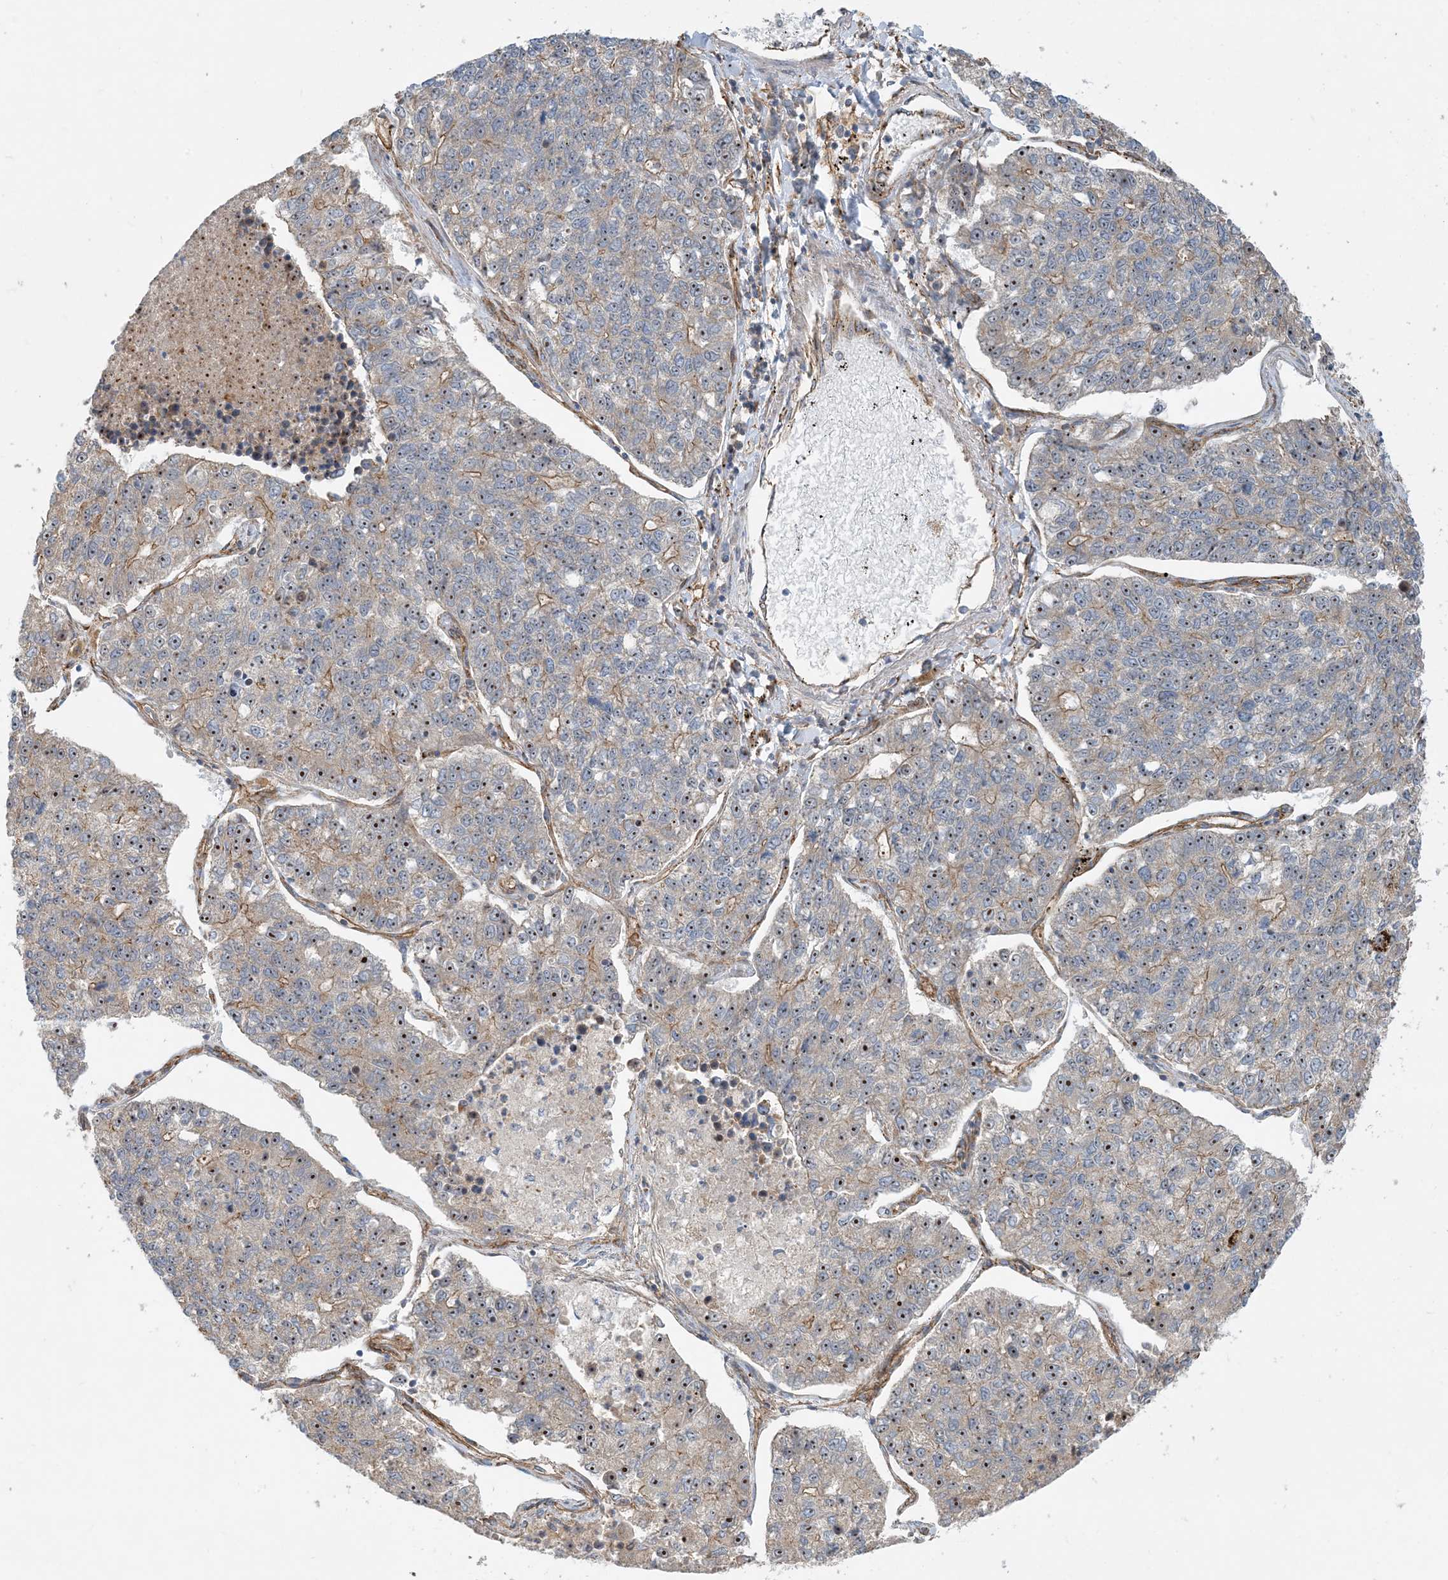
{"staining": {"intensity": "moderate", "quantity": "<25%", "location": "cytoplasmic/membranous,nuclear"}, "tissue": "lung cancer", "cell_type": "Tumor cells", "image_type": "cancer", "snomed": [{"axis": "morphology", "description": "Adenocarcinoma, NOS"}, {"axis": "topography", "description": "Lung"}], "caption": "Immunohistochemistry (IHC) of human adenocarcinoma (lung) reveals low levels of moderate cytoplasmic/membranous and nuclear staining in about <25% of tumor cells.", "gene": "MYL5", "patient": {"sex": "male", "age": 49}}